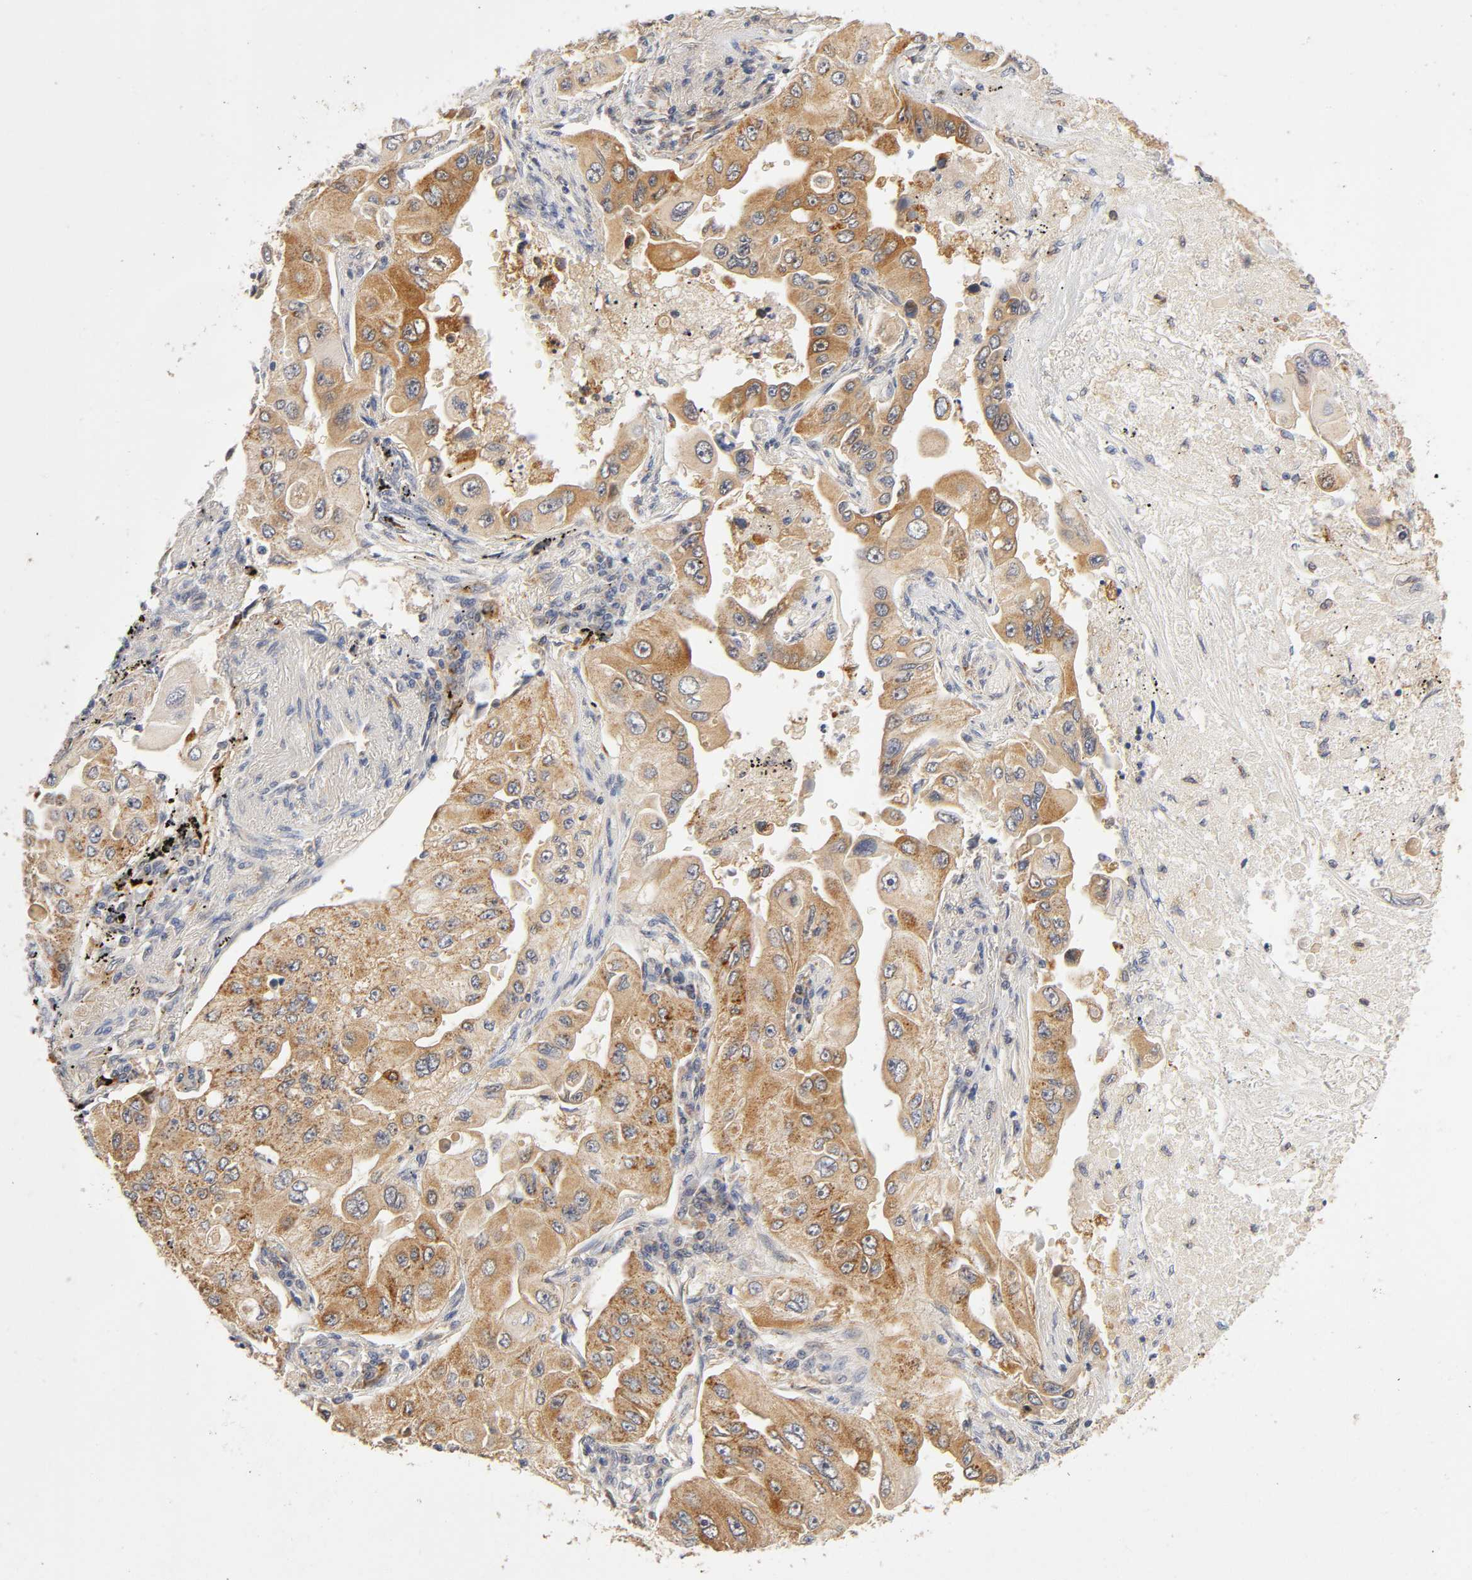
{"staining": {"intensity": "moderate", "quantity": ">75%", "location": "cytoplasmic/membranous"}, "tissue": "lung cancer", "cell_type": "Tumor cells", "image_type": "cancer", "snomed": [{"axis": "morphology", "description": "Adenocarcinoma, NOS"}, {"axis": "topography", "description": "Lung"}], "caption": "About >75% of tumor cells in human lung cancer demonstrate moderate cytoplasmic/membranous protein expression as visualized by brown immunohistochemical staining.", "gene": "ISG15", "patient": {"sex": "male", "age": 84}}